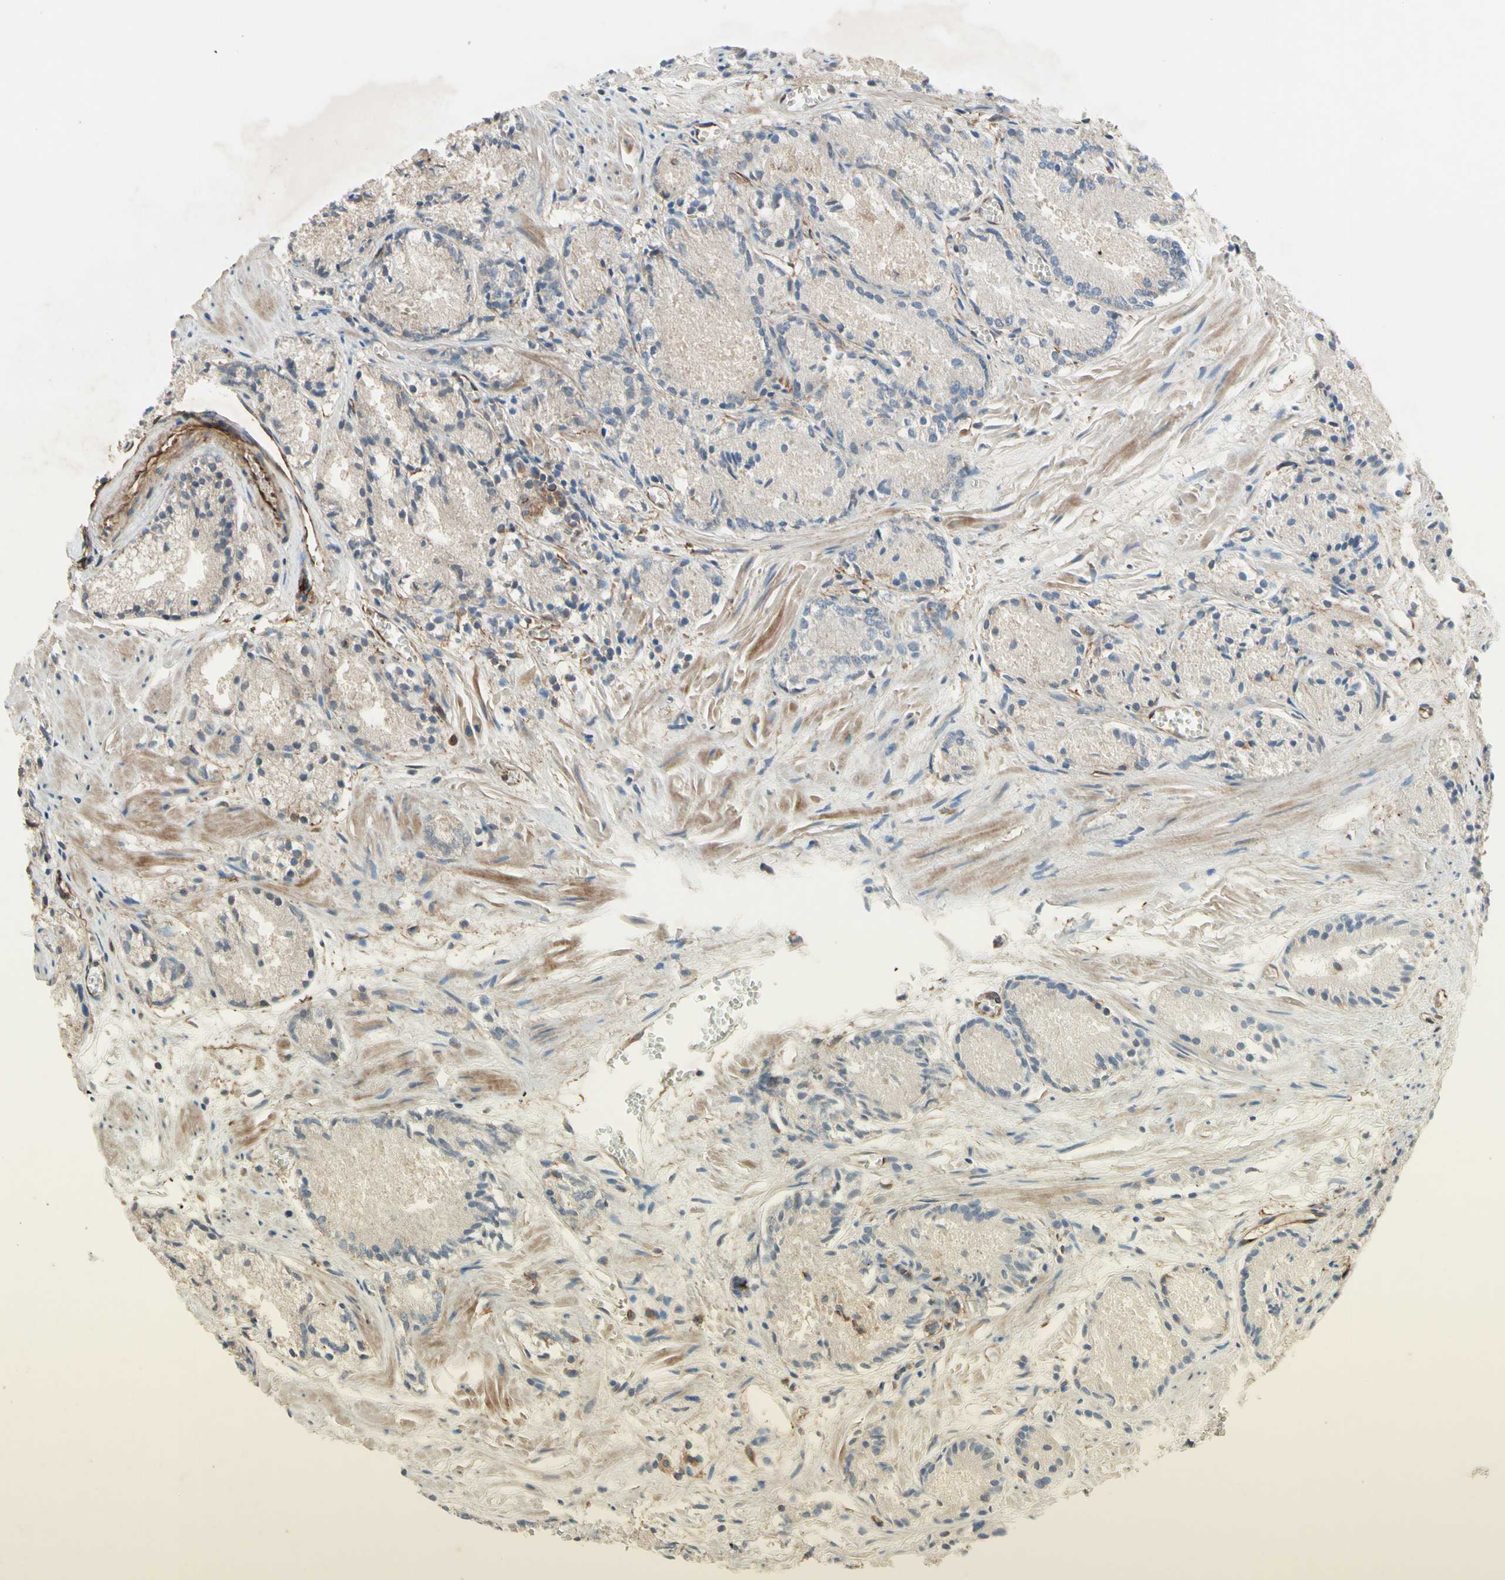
{"staining": {"intensity": "weak", "quantity": "<25%", "location": "cytoplasmic/membranous"}, "tissue": "prostate cancer", "cell_type": "Tumor cells", "image_type": "cancer", "snomed": [{"axis": "morphology", "description": "Adenocarcinoma, Low grade"}, {"axis": "topography", "description": "Prostate"}], "caption": "IHC micrograph of neoplastic tissue: human low-grade adenocarcinoma (prostate) stained with DAB (3,3'-diaminobenzidine) reveals no significant protein expression in tumor cells.", "gene": "TRAF2", "patient": {"sex": "male", "age": 72}}